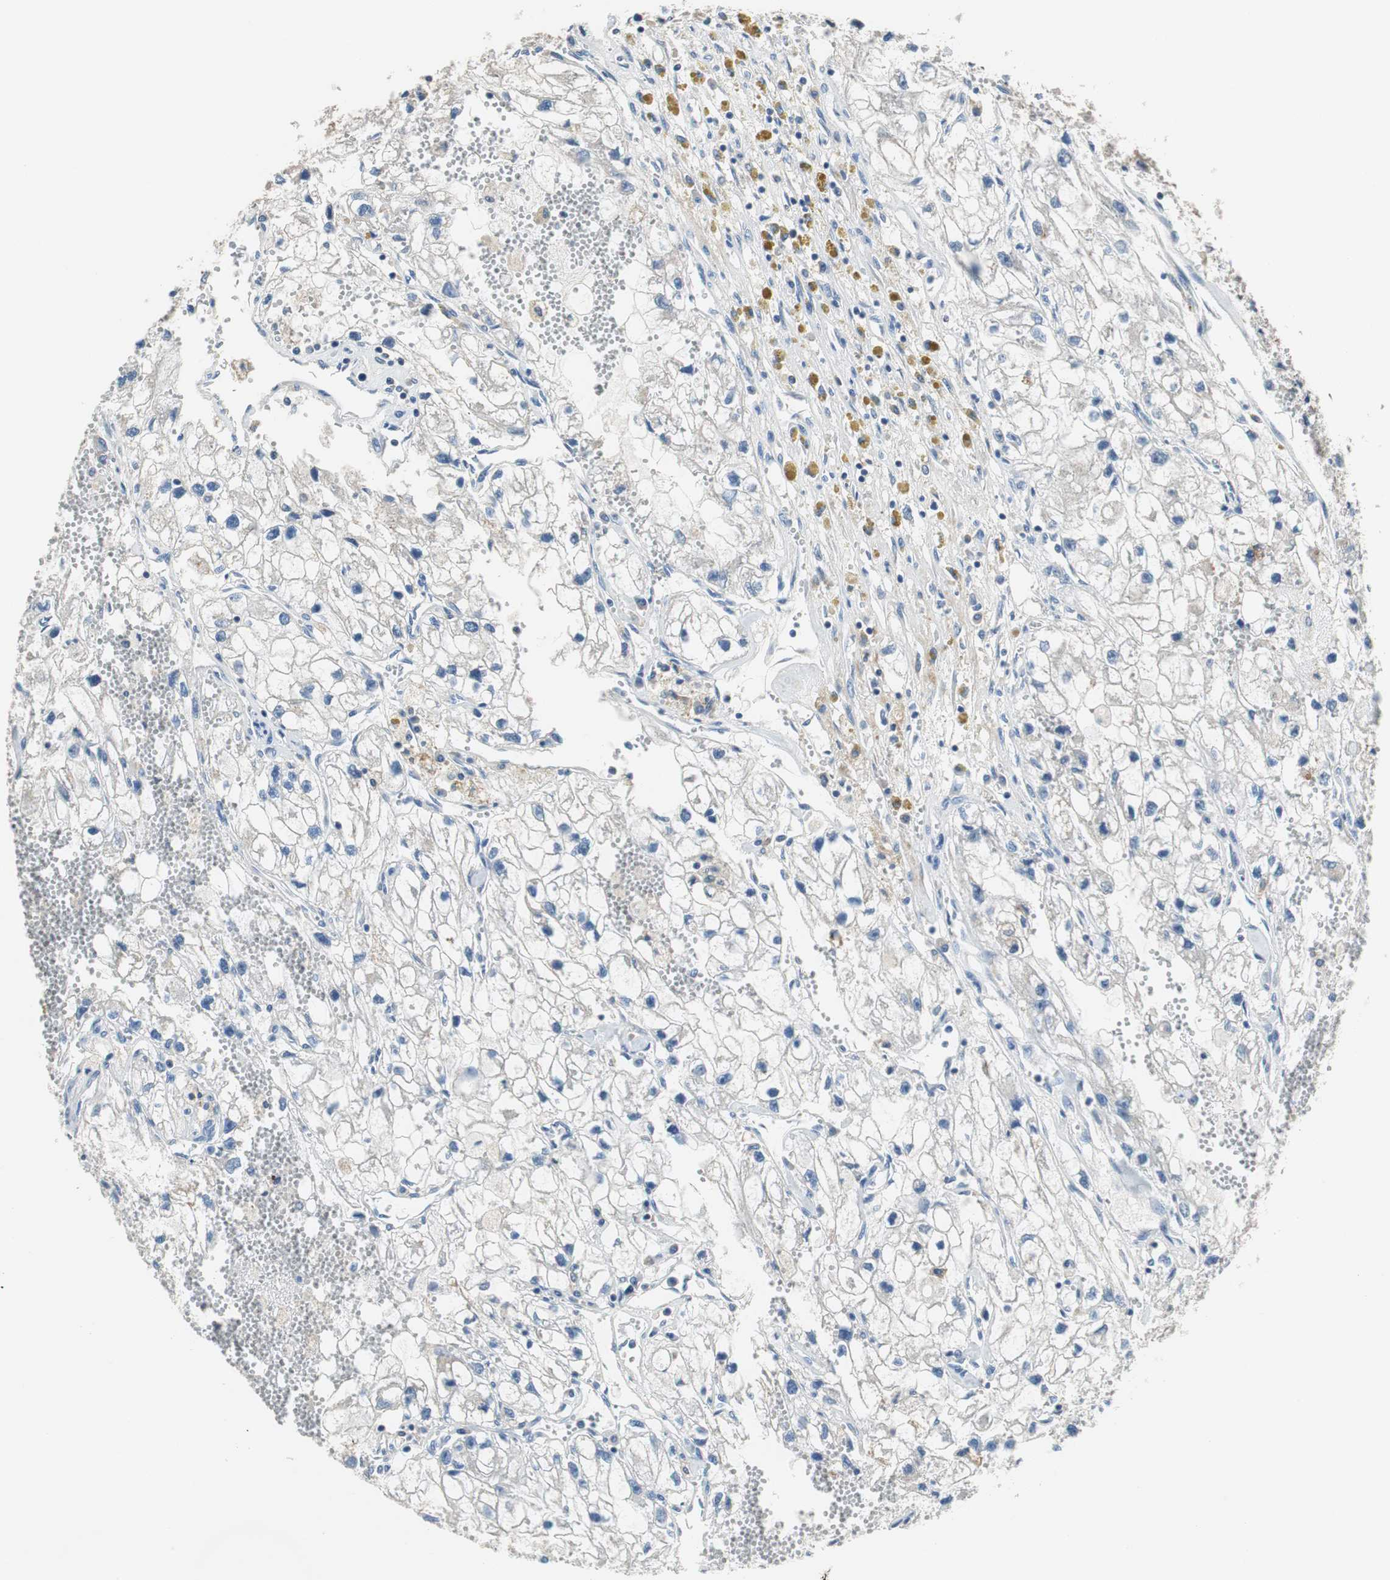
{"staining": {"intensity": "negative", "quantity": "none", "location": "none"}, "tissue": "renal cancer", "cell_type": "Tumor cells", "image_type": "cancer", "snomed": [{"axis": "morphology", "description": "Adenocarcinoma, NOS"}, {"axis": "topography", "description": "Kidney"}], "caption": "Tumor cells are negative for brown protein staining in renal cancer.", "gene": "PRKCA", "patient": {"sex": "female", "age": 70}}